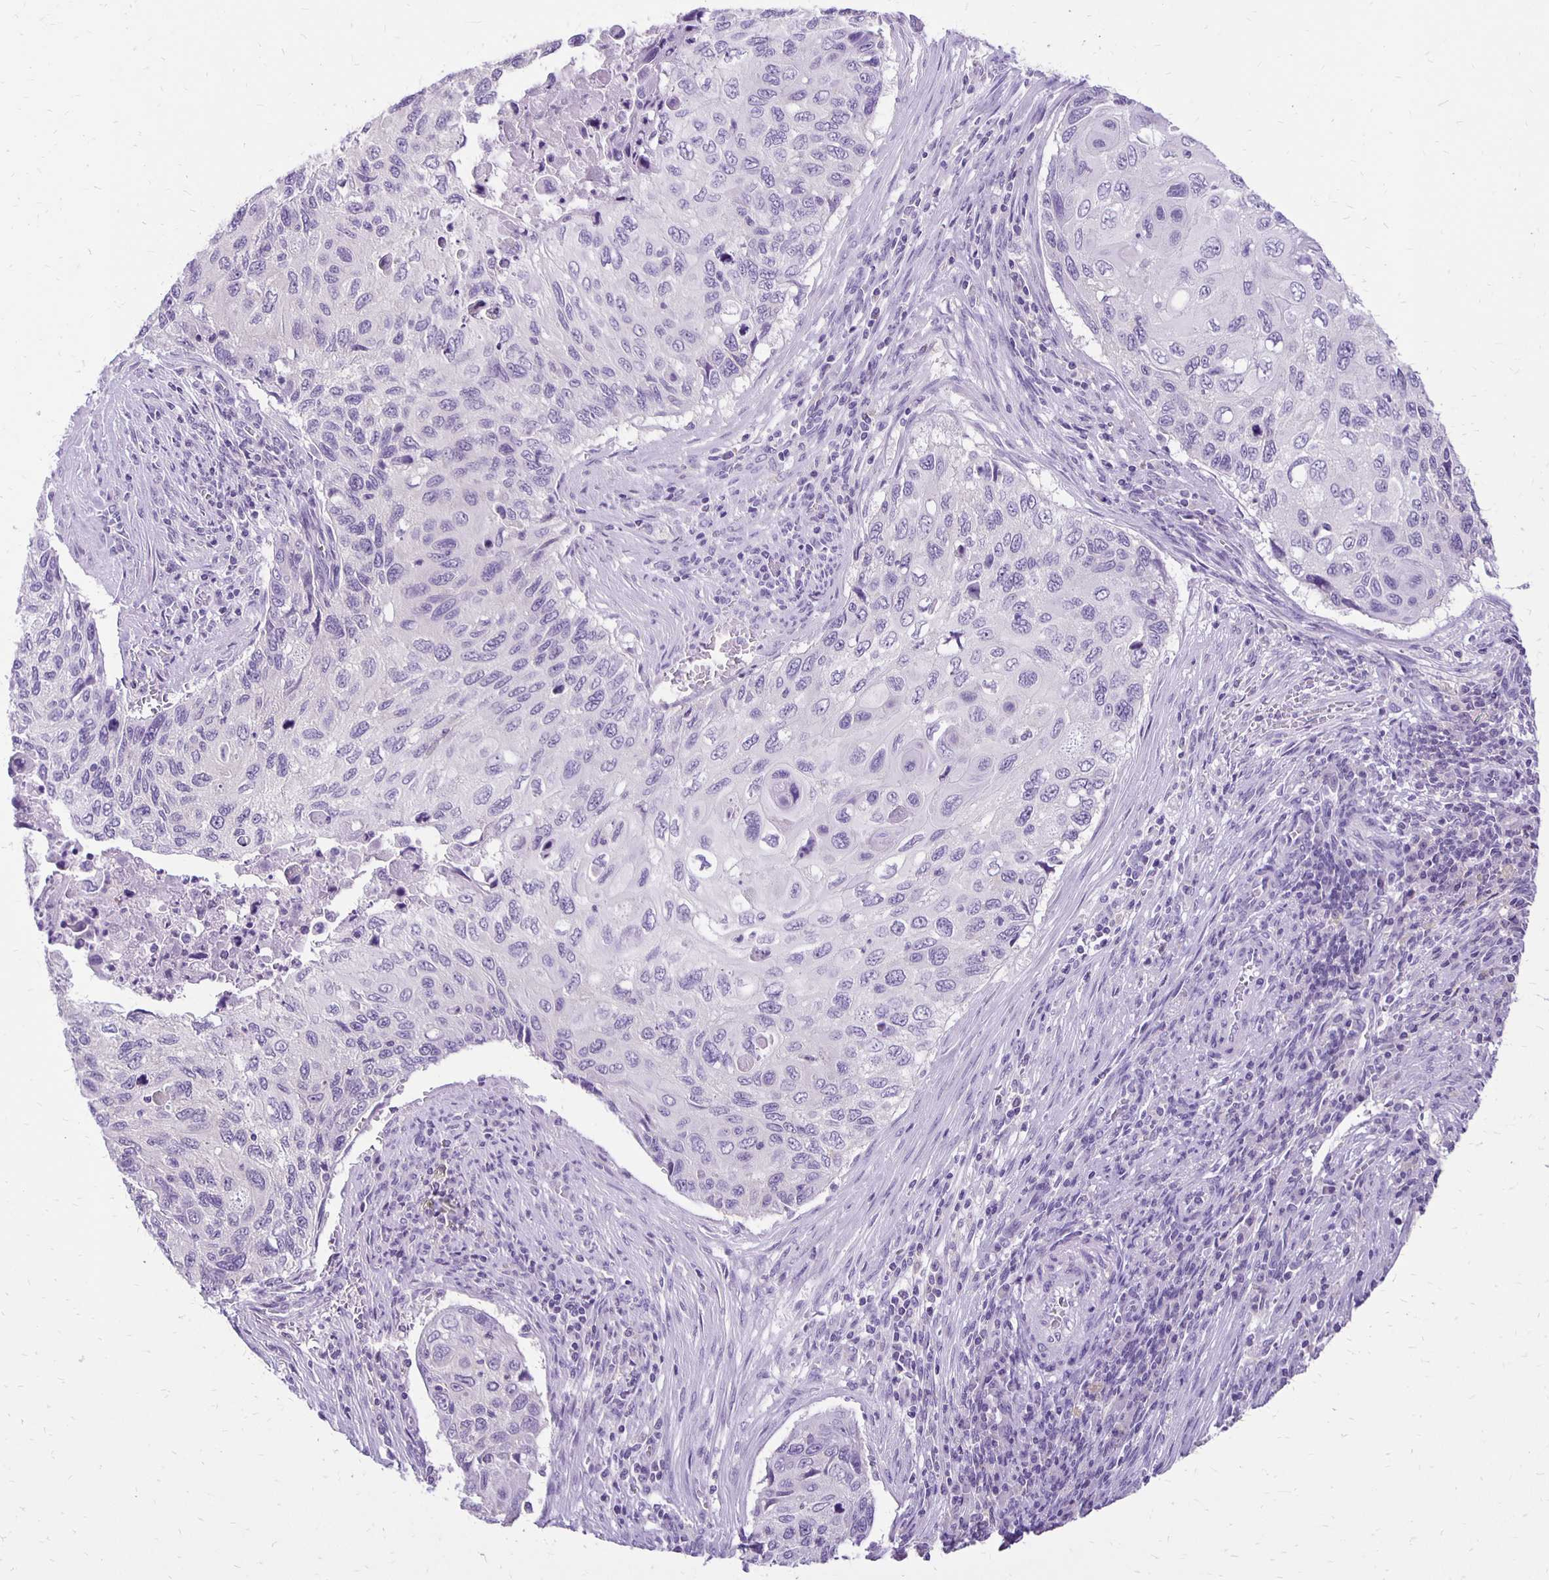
{"staining": {"intensity": "negative", "quantity": "none", "location": "none"}, "tissue": "cervical cancer", "cell_type": "Tumor cells", "image_type": "cancer", "snomed": [{"axis": "morphology", "description": "Squamous cell carcinoma, NOS"}, {"axis": "topography", "description": "Cervix"}], "caption": "DAB (3,3'-diaminobenzidine) immunohistochemical staining of cervical squamous cell carcinoma exhibits no significant staining in tumor cells. (Brightfield microscopy of DAB (3,3'-diaminobenzidine) immunohistochemistry at high magnification).", "gene": "ANKRD45", "patient": {"sex": "female", "age": 70}}